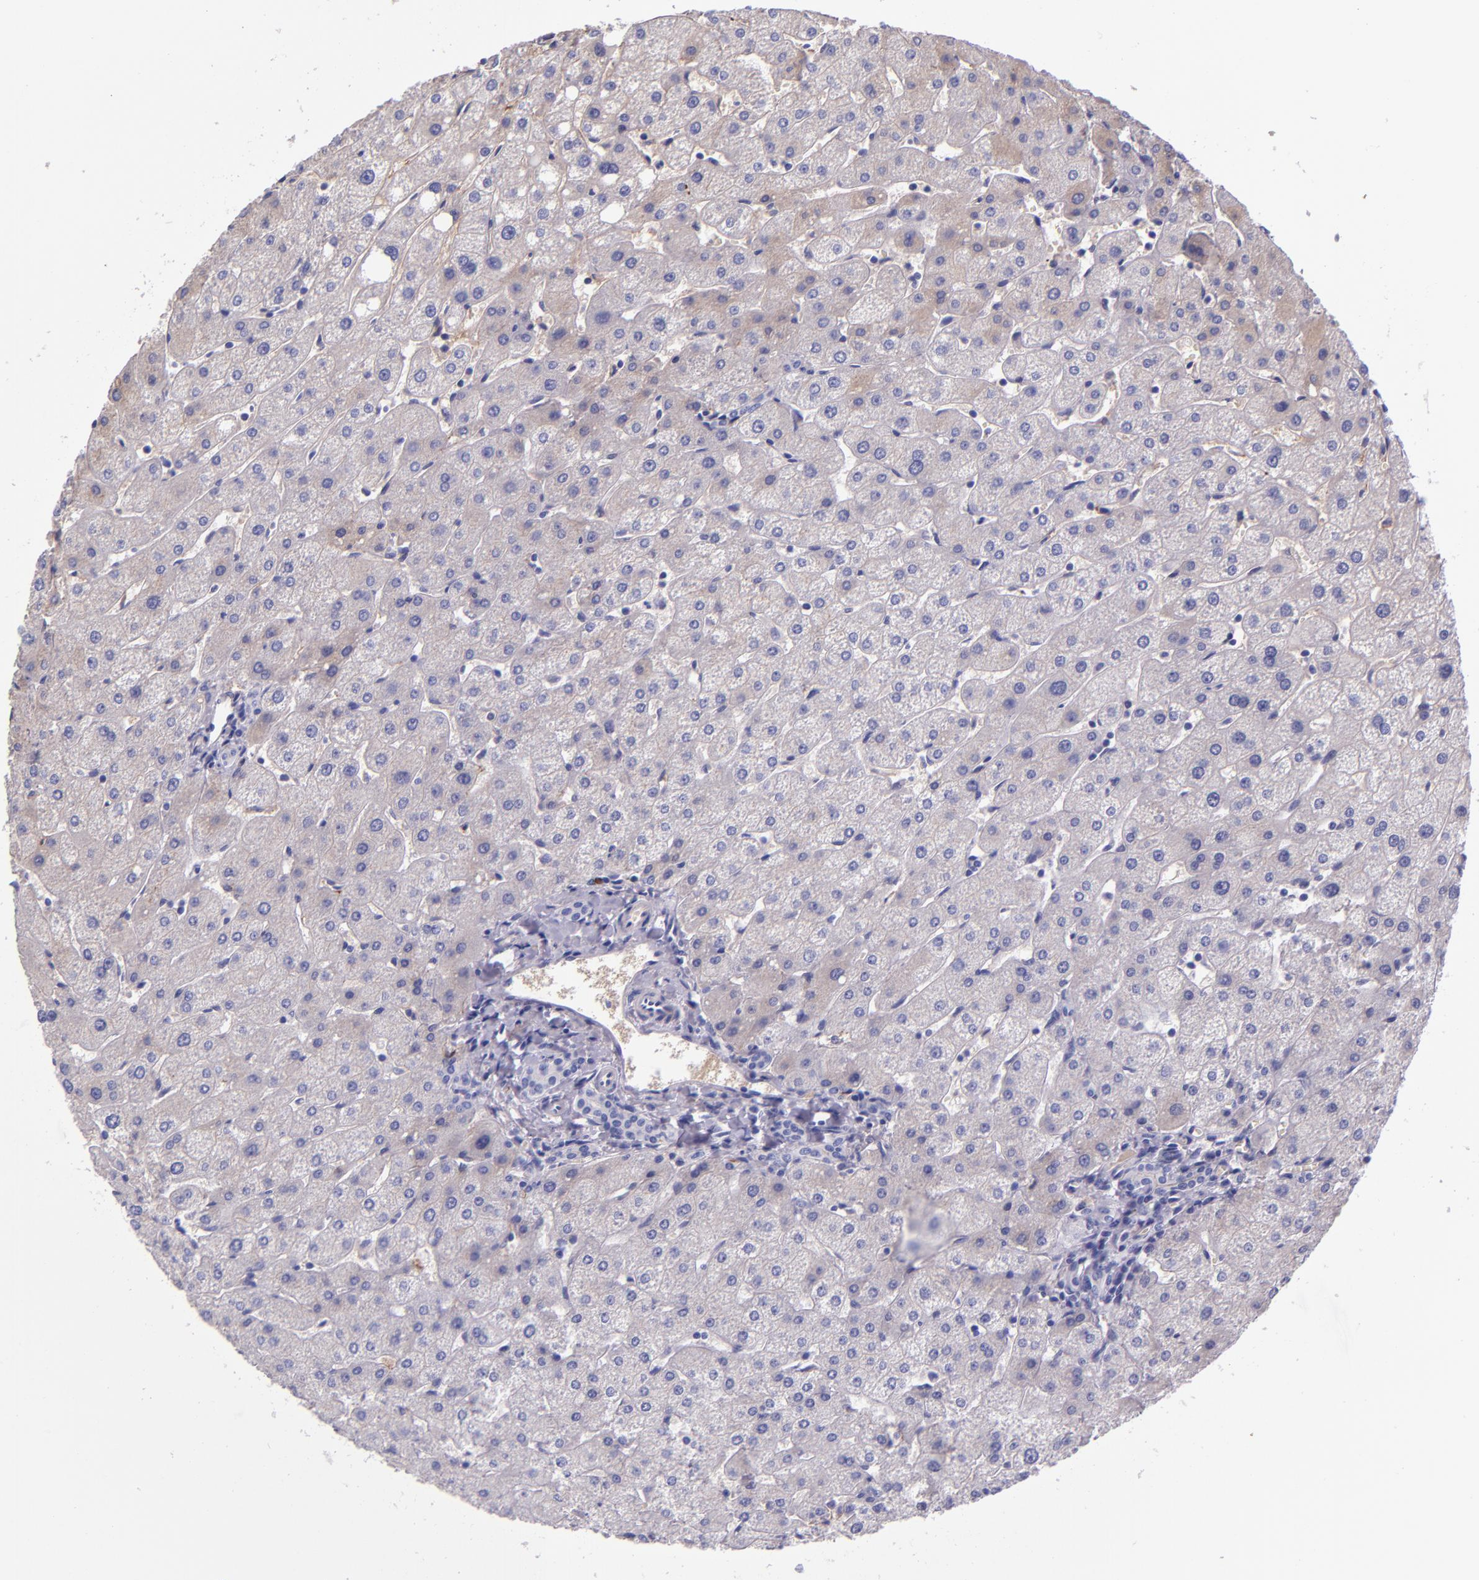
{"staining": {"intensity": "negative", "quantity": "none", "location": "none"}, "tissue": "liver", "cell_type": "Cholangiocytes", "image_type": "normal", "snomed": [{"axis": "morphology", "description": "Normal tissue, NOS"}, {"axis": "topography", "description": "Liver"}], "caption": "An IHC image of benign liver is shown. There is no staining in cholangiocytes of liver.", "gene": "KNG1", "patient": {"sex": "male", "age": 67}}